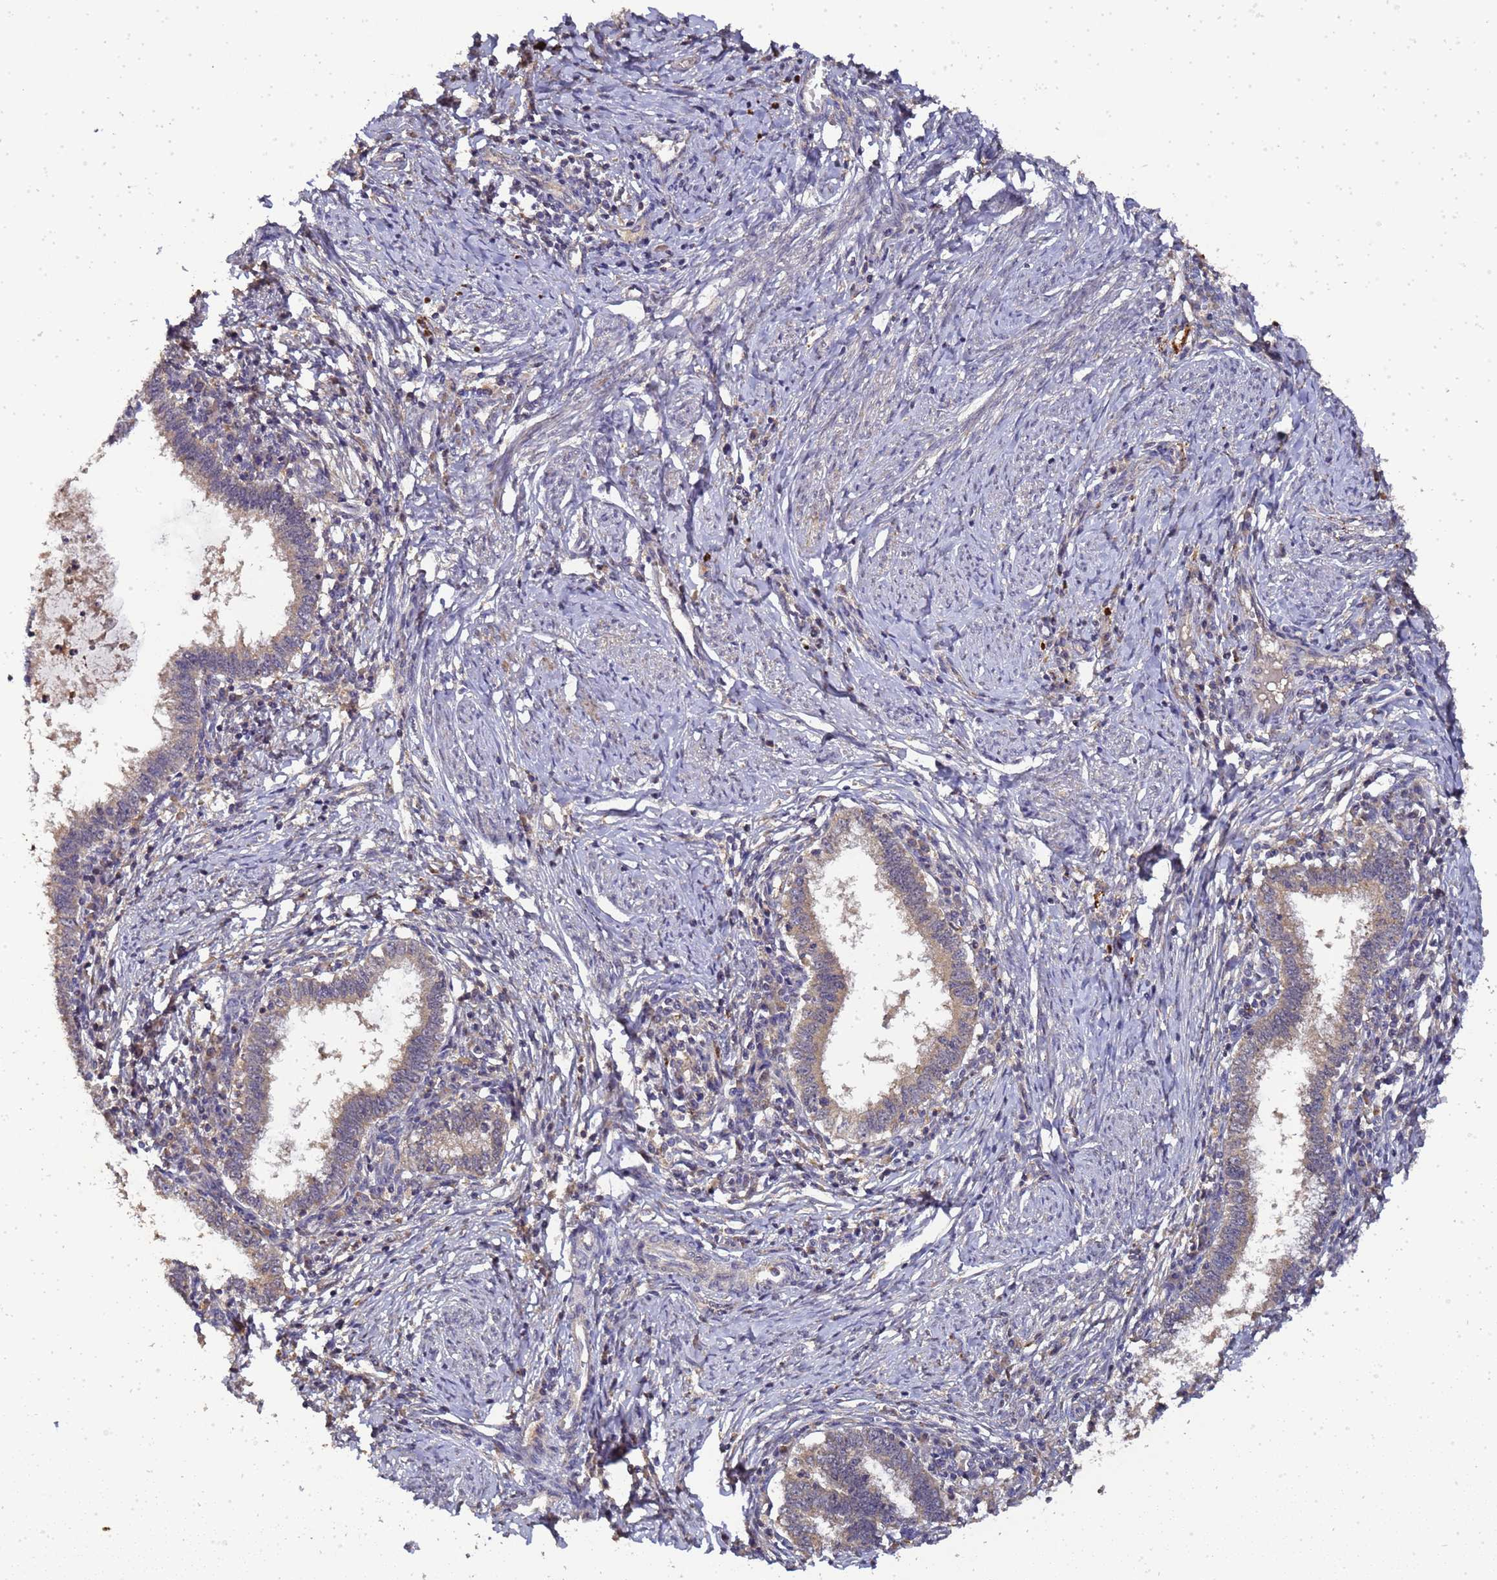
{"staining": {"intensity": "weak", "quantity": ">75%", "location": "cytoplasmic/membranous"}, "tissue": "cervical cancer", "cell_type": "Tumor cells", "image_type": "cancer", "snomed": [{"axis": "morphology", "description": "Adenocarcinoma, NOS"}, {"axis": "topography", "description": "Cervix"}], "caption": "A low amount of weak cytoplasmic/membranous staining is identified in about >75% of tumor cells in cervical cancer (adenocarcinoma) tissue.", "gene": "LGI4", "patient": {"sex": "female", "age": 36}}